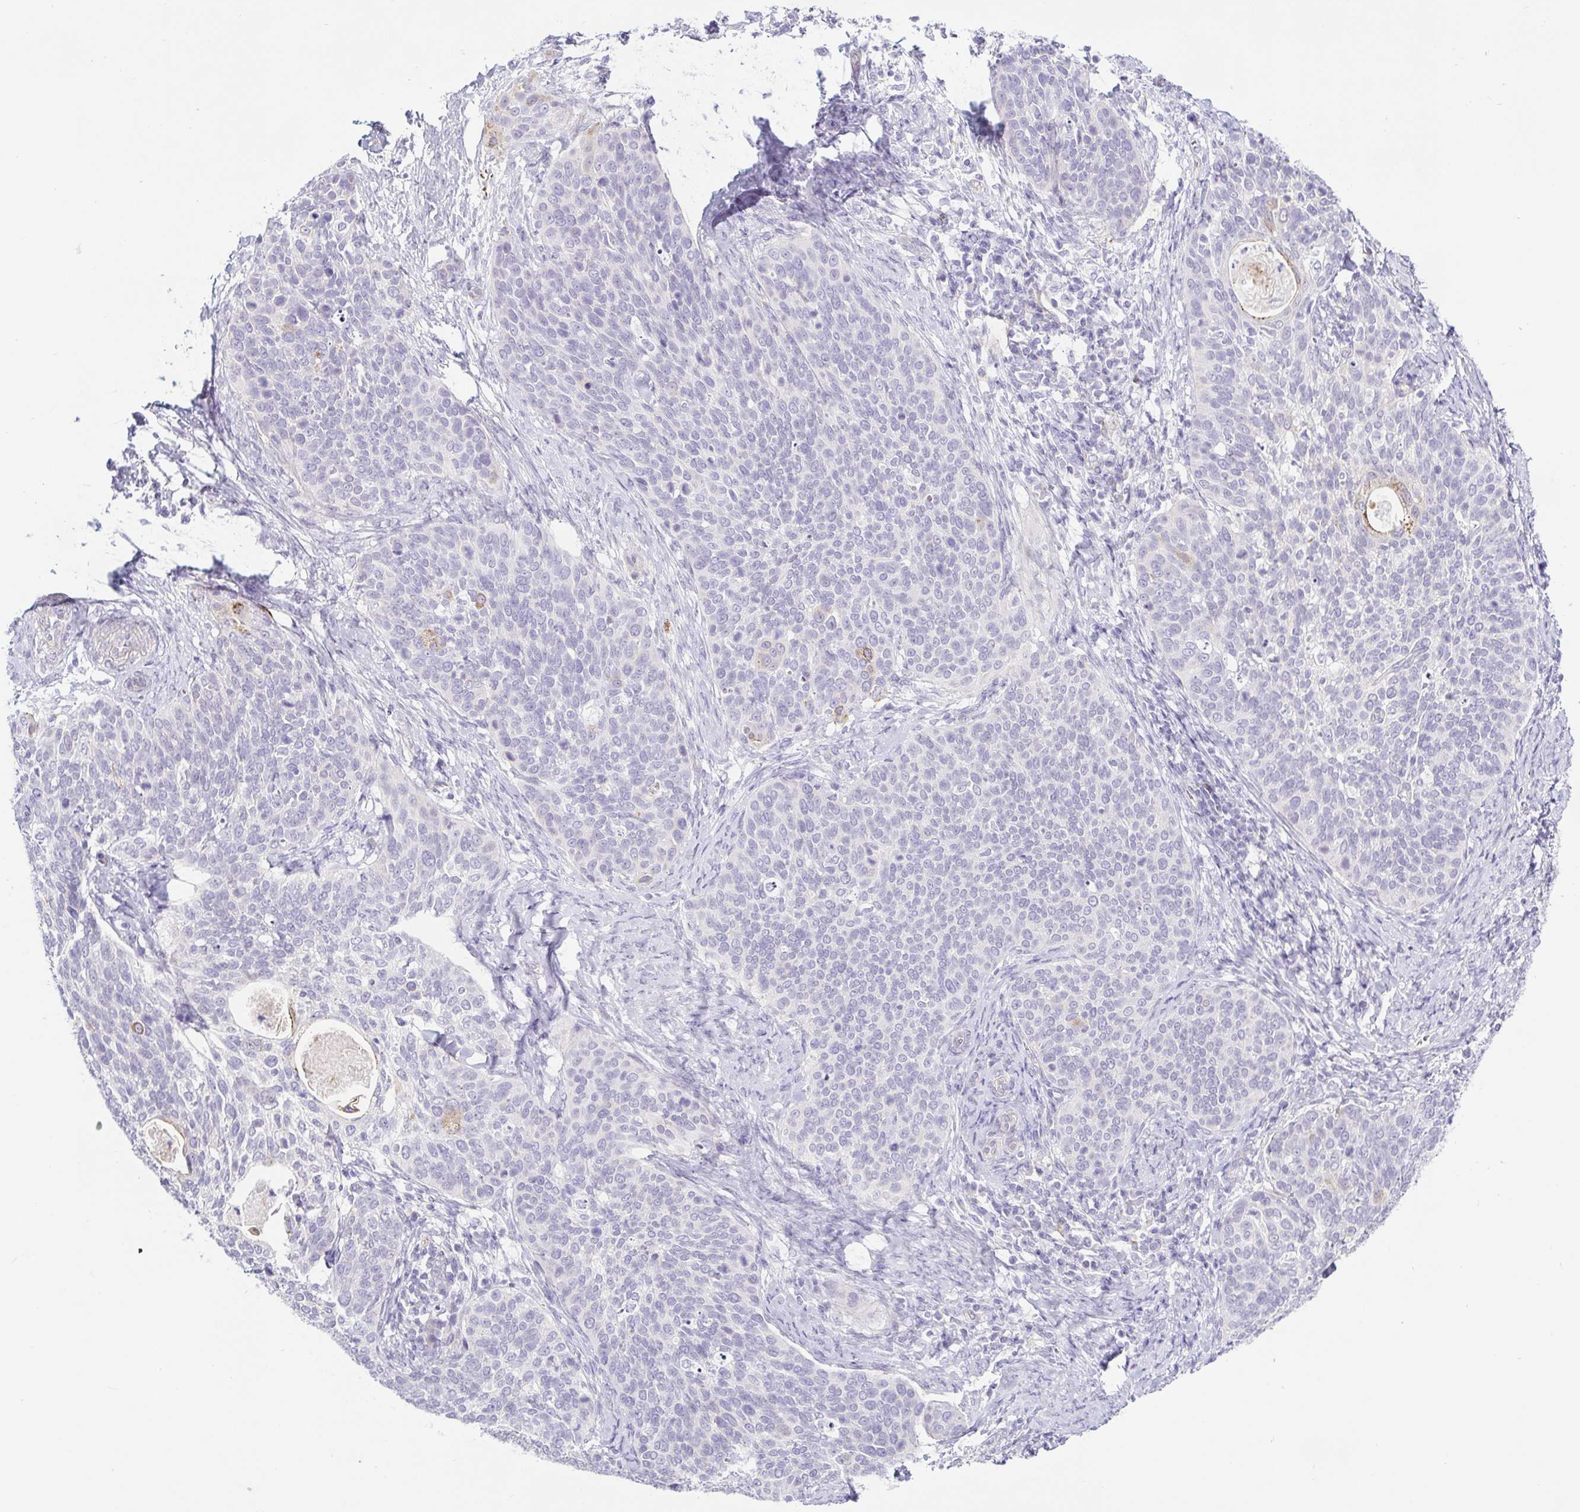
{"staining": {"intensity": "negative", "quantity": "none", "location": "none"}, "tissue": "cervical cancer", "cell_type": "Tumor cells", "image_type": "cancer", "snomed": [{"axis": "morphology", "description": "Squamous cell carcinoma, NOS"}, {"axis": "topography", "description": "Cervix"}], "caption": "Immunohistochemistry (IHC) of squamous cell carcinoma (cervical) exhibits no positivity in tumor cells.", "gene": "BCAS1", "patient": {"sex": "female", "age": 69}}